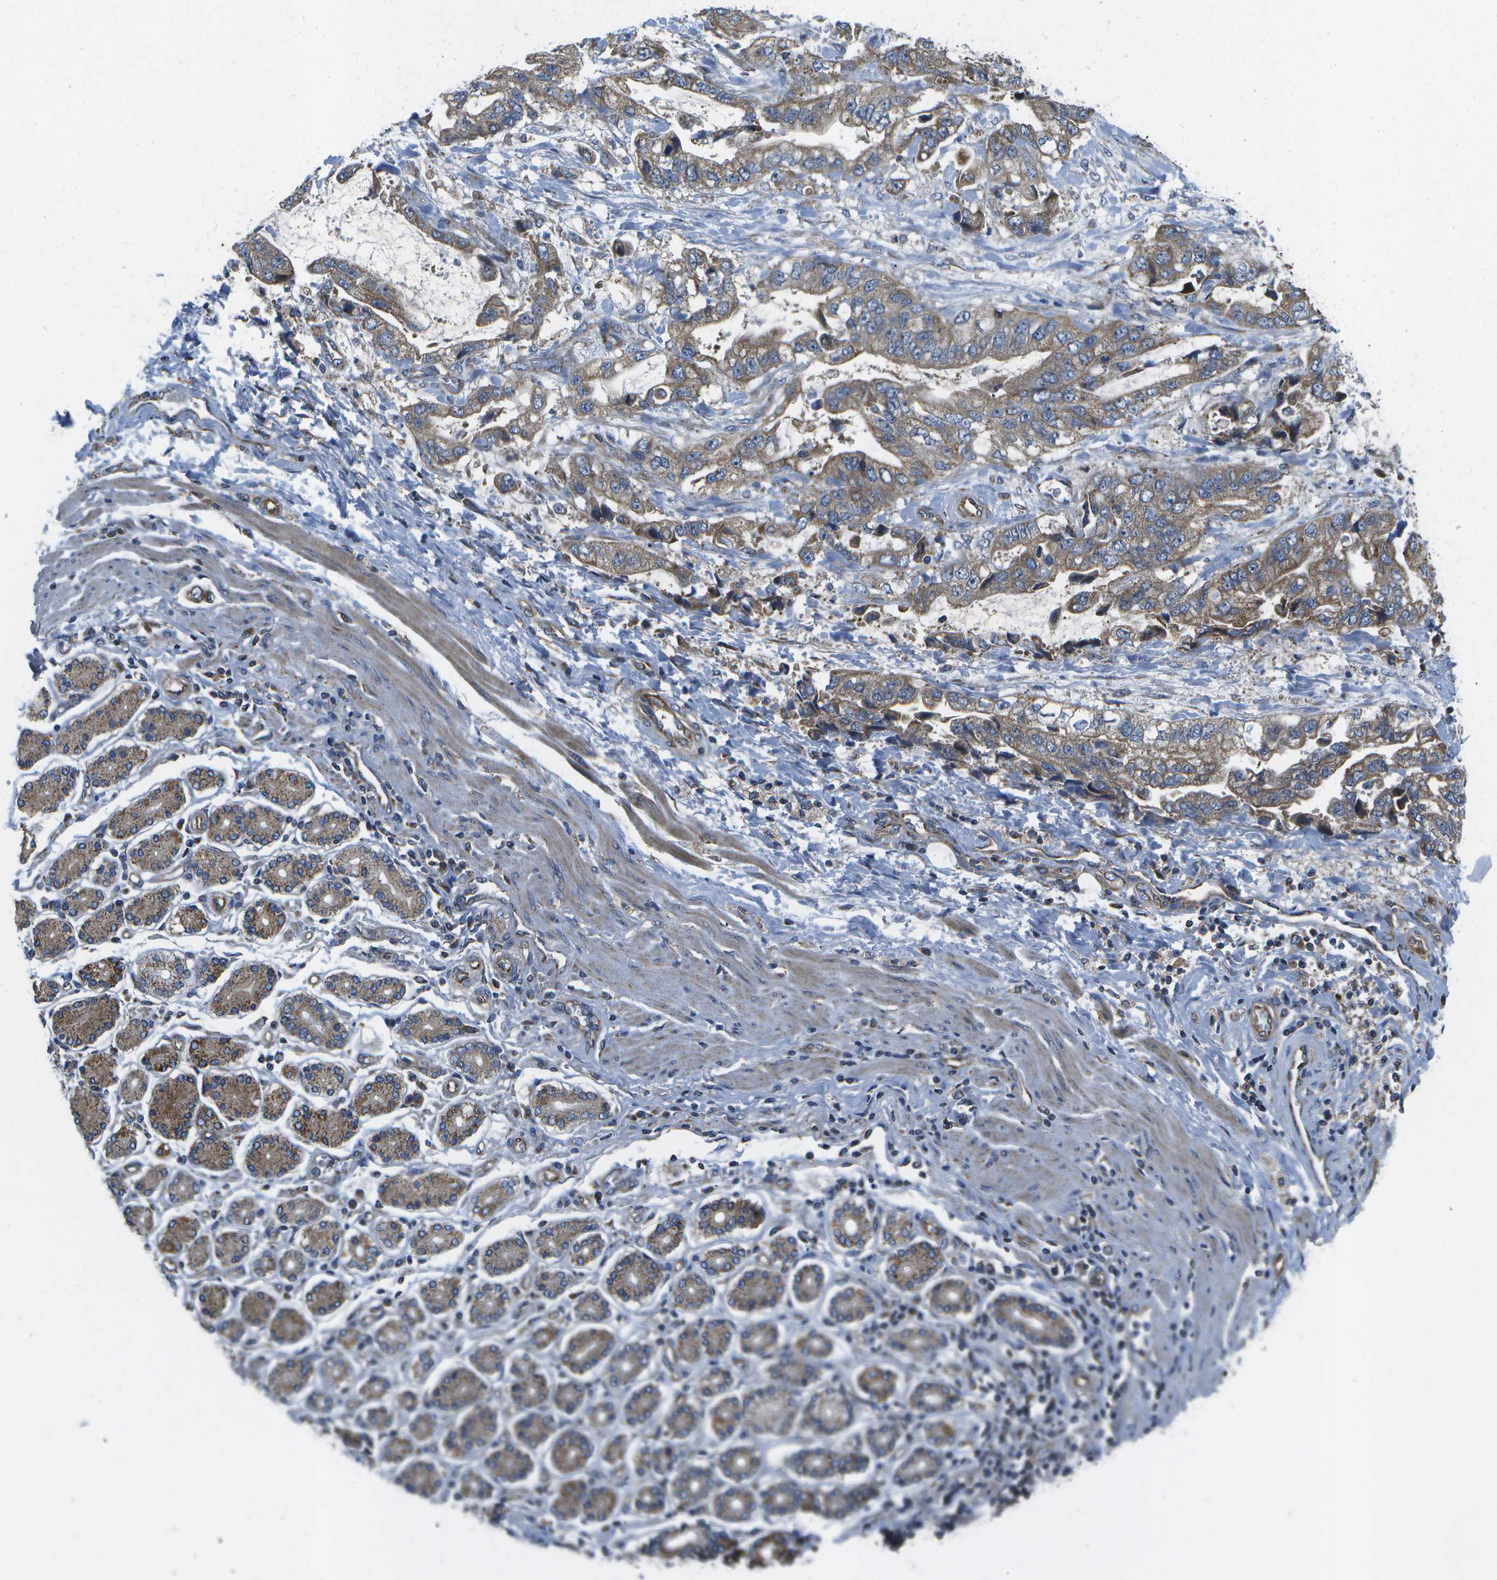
{"staining": {"intensity": "moderate", "quantity": ">75%", "location": "cytoplasmic/membranous"}, "tissue": "stomach cancer", "cell_type": "Tumor cells", "image_type": "cancer", "snomed": [{"axis": "morphology", "description": "Normal tissue, NOS"}, {"axis": "morphology", "description": "Adenocarcinoma, NOS"}, {"axis": "topography", "description": "Stomach"}], "caption": "Human stomach cancer stained with a brown dye reveals moderate cytoplasmic/membranous positive positivity in about >75% of tumor cells.", "gene": "MVK", "patient": {"sex": "male", "age": 62}}